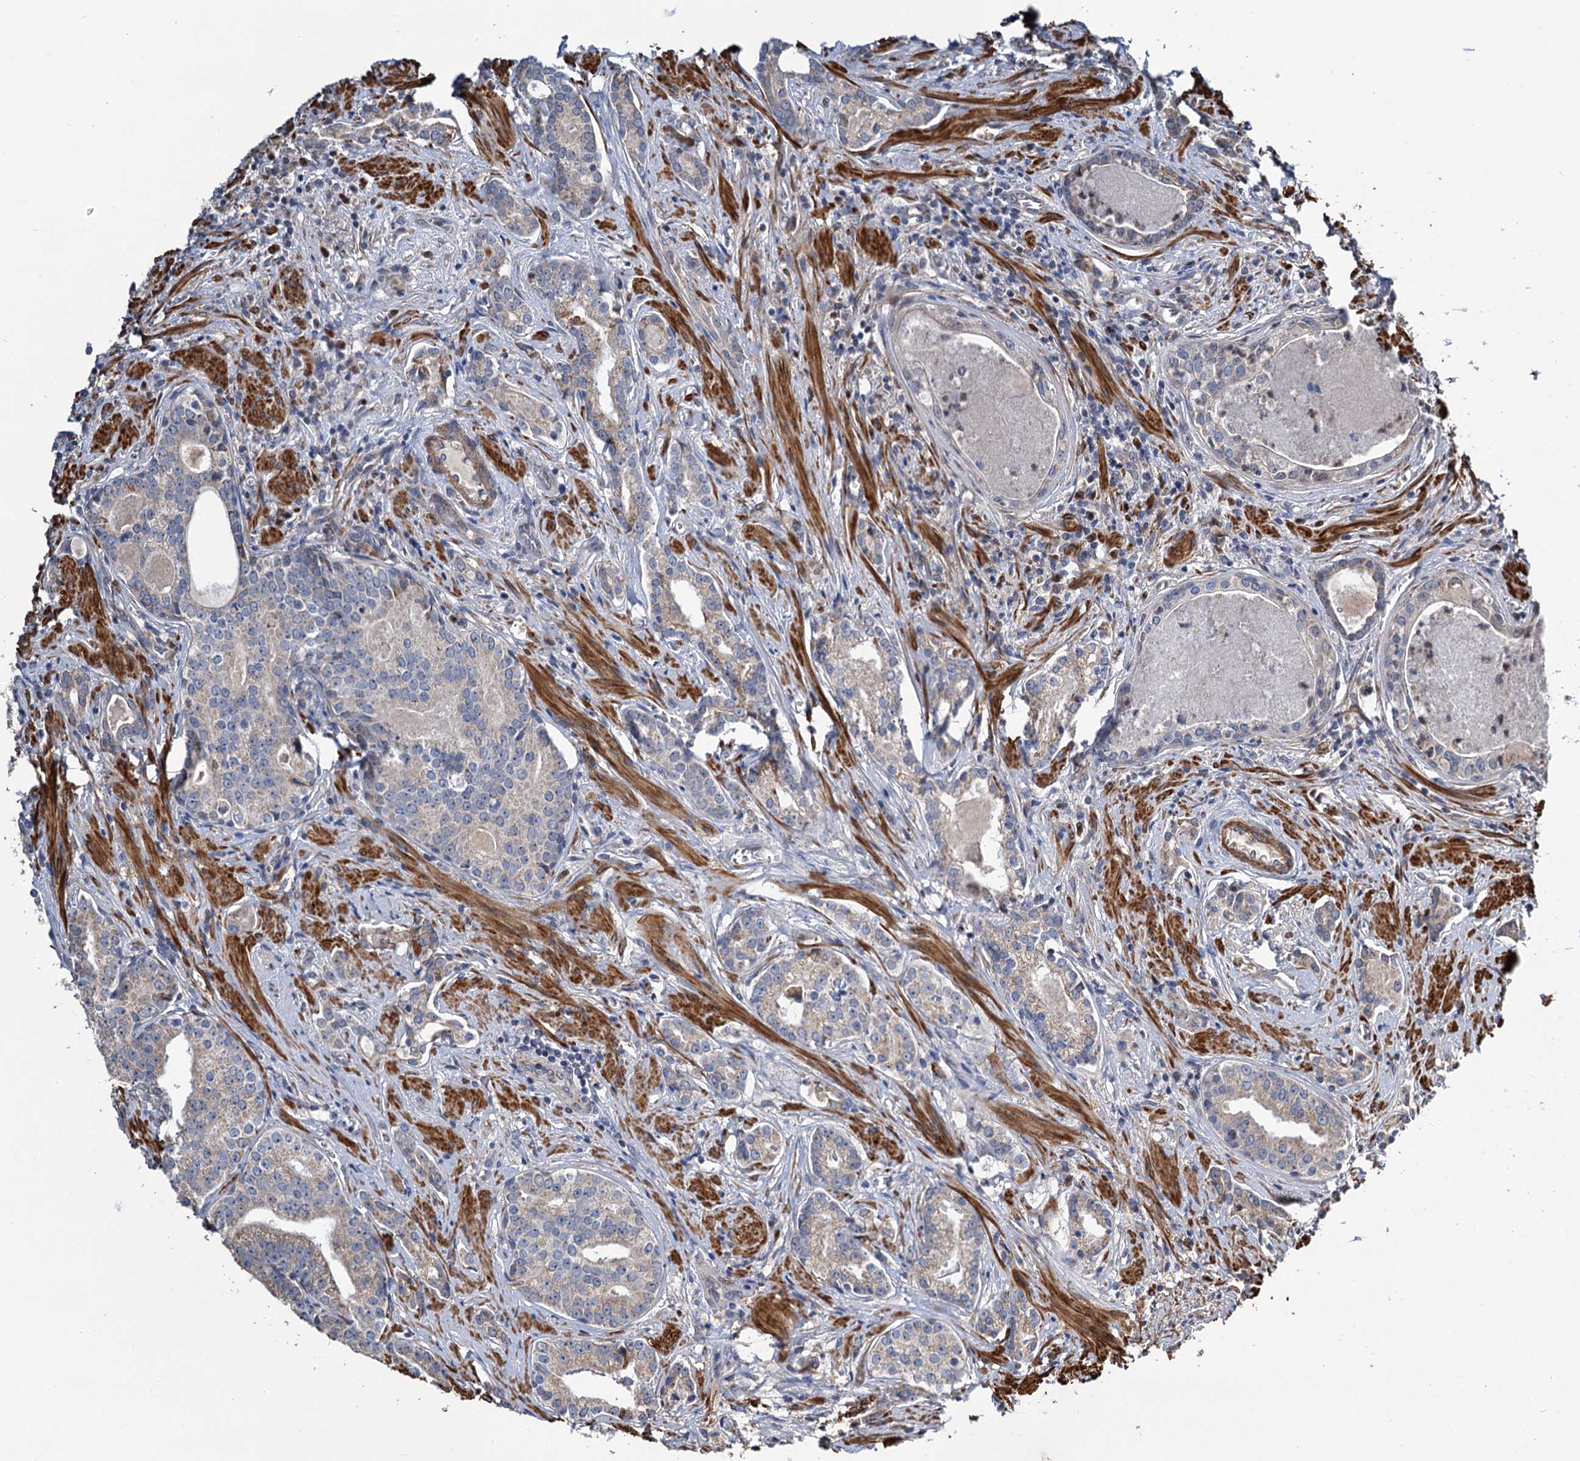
{"staining": {"intensity": "negative", "quantity": "none", "location": "none"}, "tissue": "prostate cancer", "cell_type": "Tumor cells", "image_type": "cancer", "snomed": [{"axis": "morphology", "description": "Adenocarcinoma, High grade"}, {"axis": "topography", "description": "Prostate"}], "caption": "Tumor cells are negative for brown protein staining in prostate cancer (high-grade adenocarcinoma).", "gene": "ALKBH7", "patient": {"sex": "male", "age": 58}}